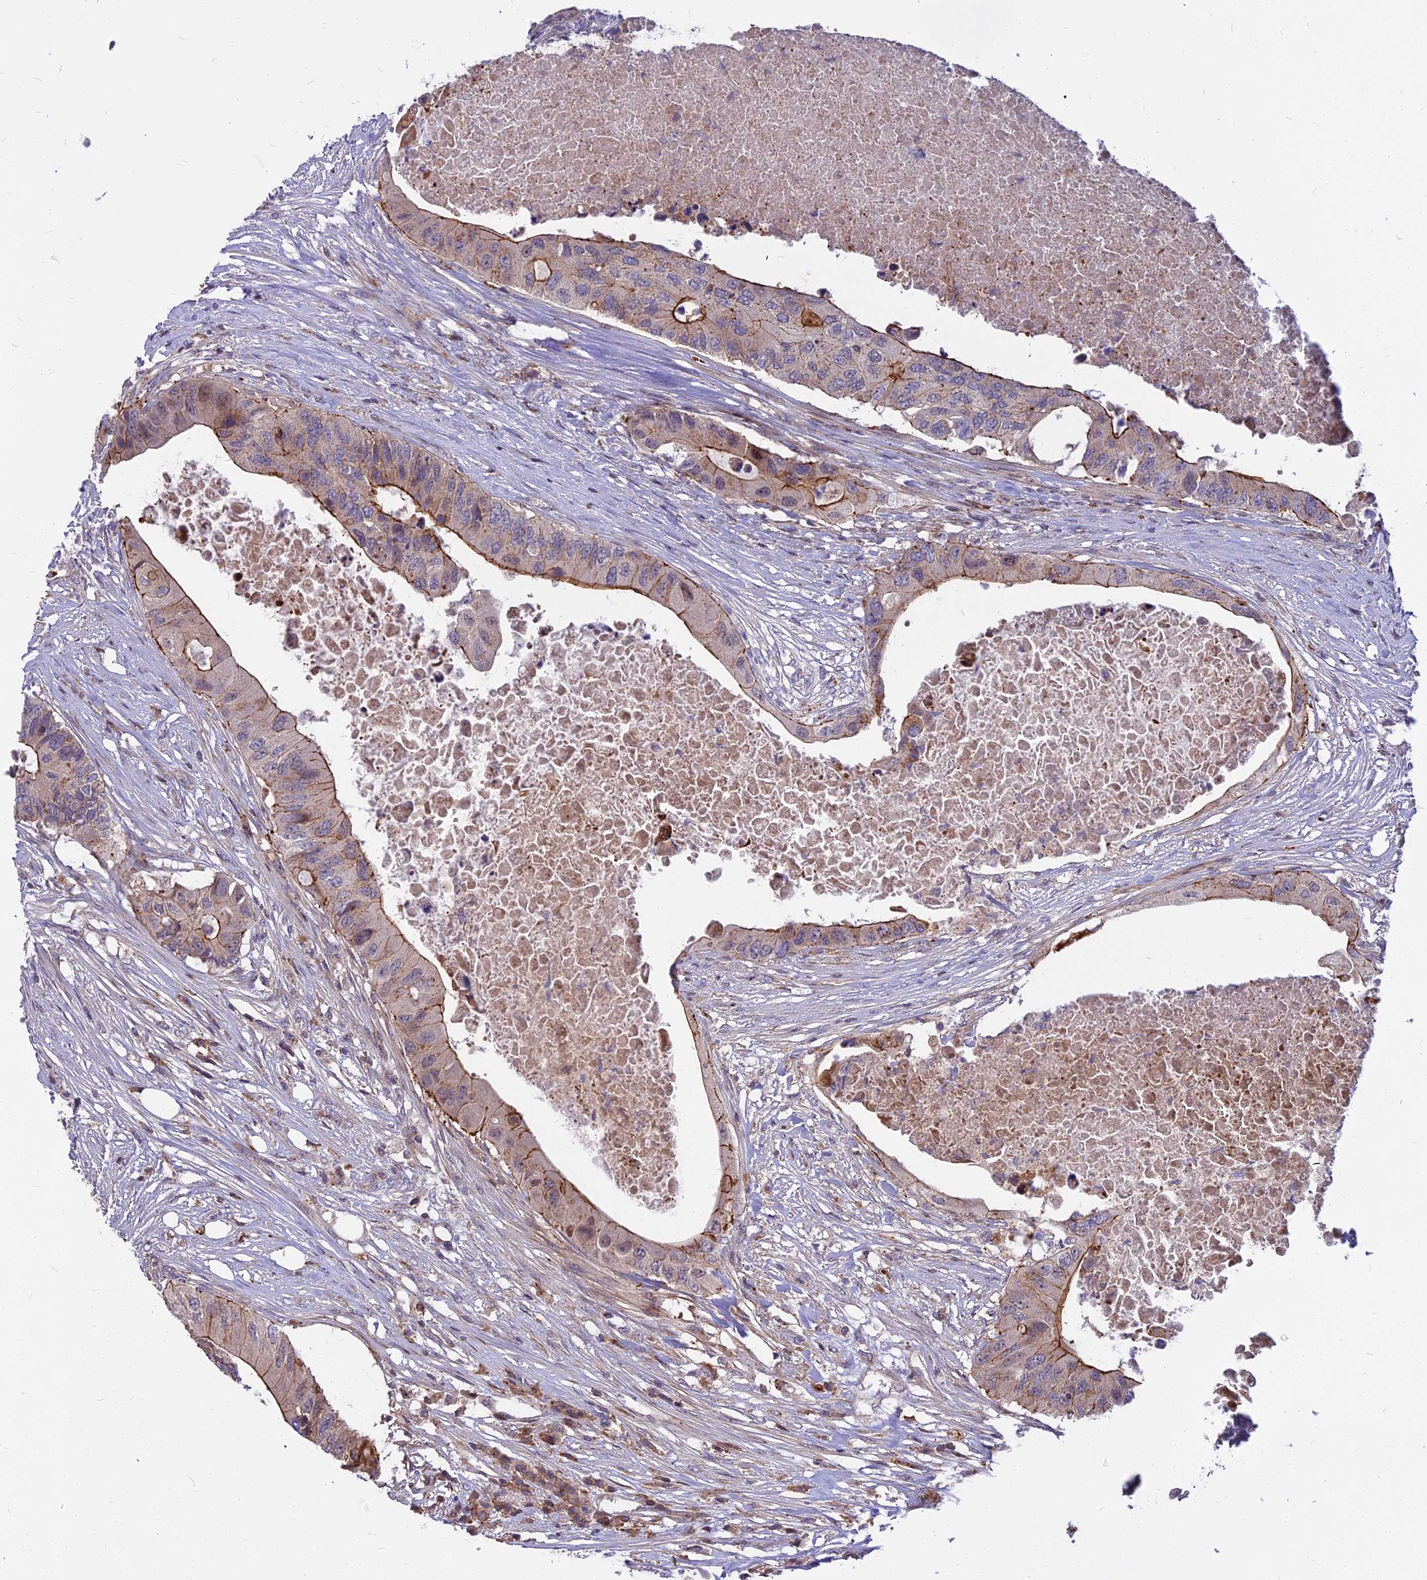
{"staining": {"intensity": "moderate", "quantity": "25%-75%", "location": "cytoplasmic/membranous"}, "tissue": "colorectal cancer", "cell_type": "Tumor cells", "image_type": "cancer", "snomed": [{"axis": "morphology", "description": "Adenocarcinoma, NOS"}, {"axis": "topography", "description": "Colon"}], "caption": "The immunohistochemical stain labels moderate cytoplasmic/membranous expression in tumor cells of colorectal cancer tissue.", "gene": "GLYATL3", "patient": {"sex": "male", "age": 71}}